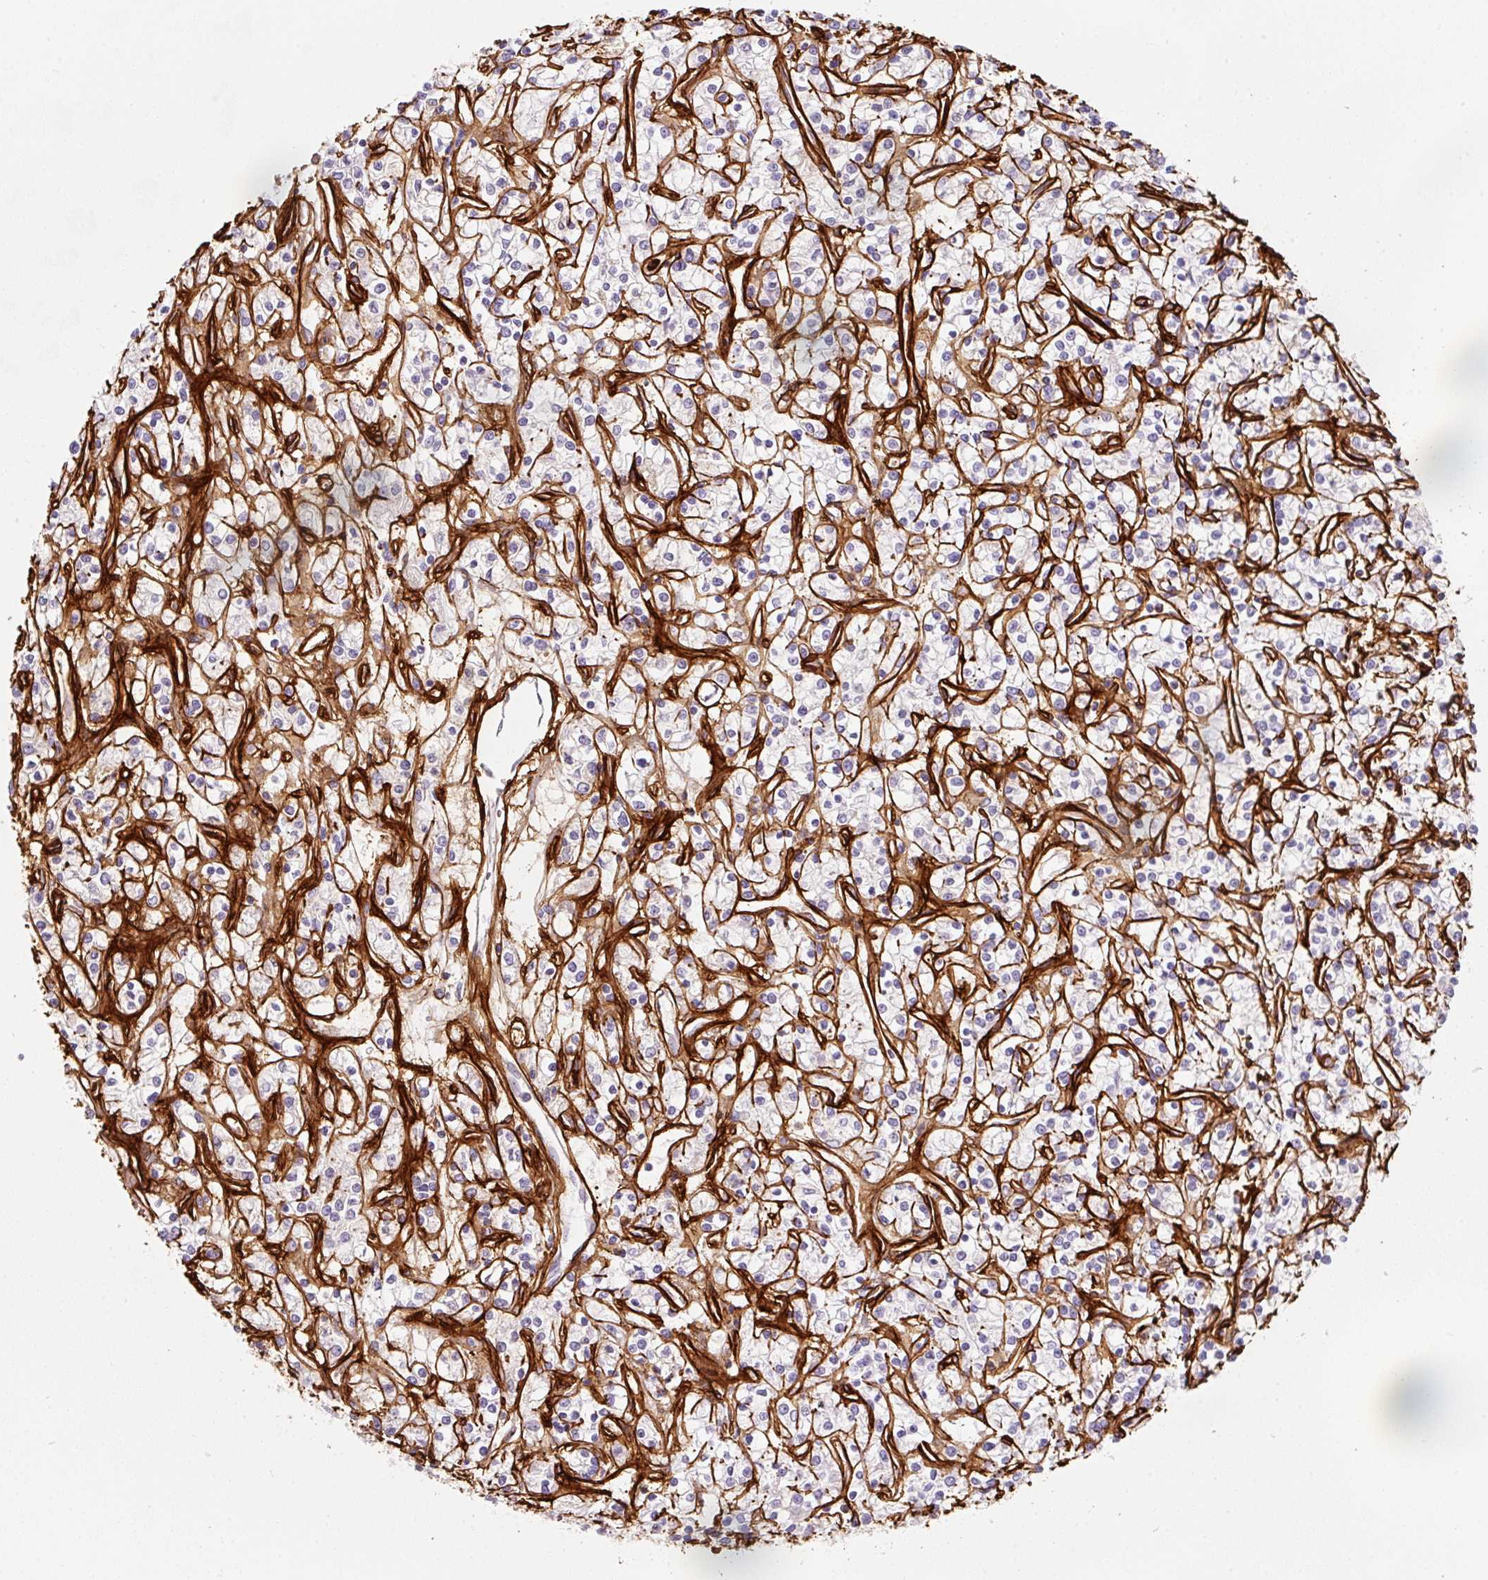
{"staining": {"intensity": "negative", "quantity": "none", "location": "none"}, "tissue": "renal cancer", "cell_type": "Tumor cells", "image_type": "cancer", "snomed": [{"axis": "morphology", "description": "Adenocarcinoma, NOS"}, {"axis": "topography", "description": "Kidney"}], "caption": "Human adenocarcinoma (renal) stained for a protein using IHC reveals no staining in tumor cells.", "gene": "LOXL4", "patient": {"sex": "female", "age": 59}}